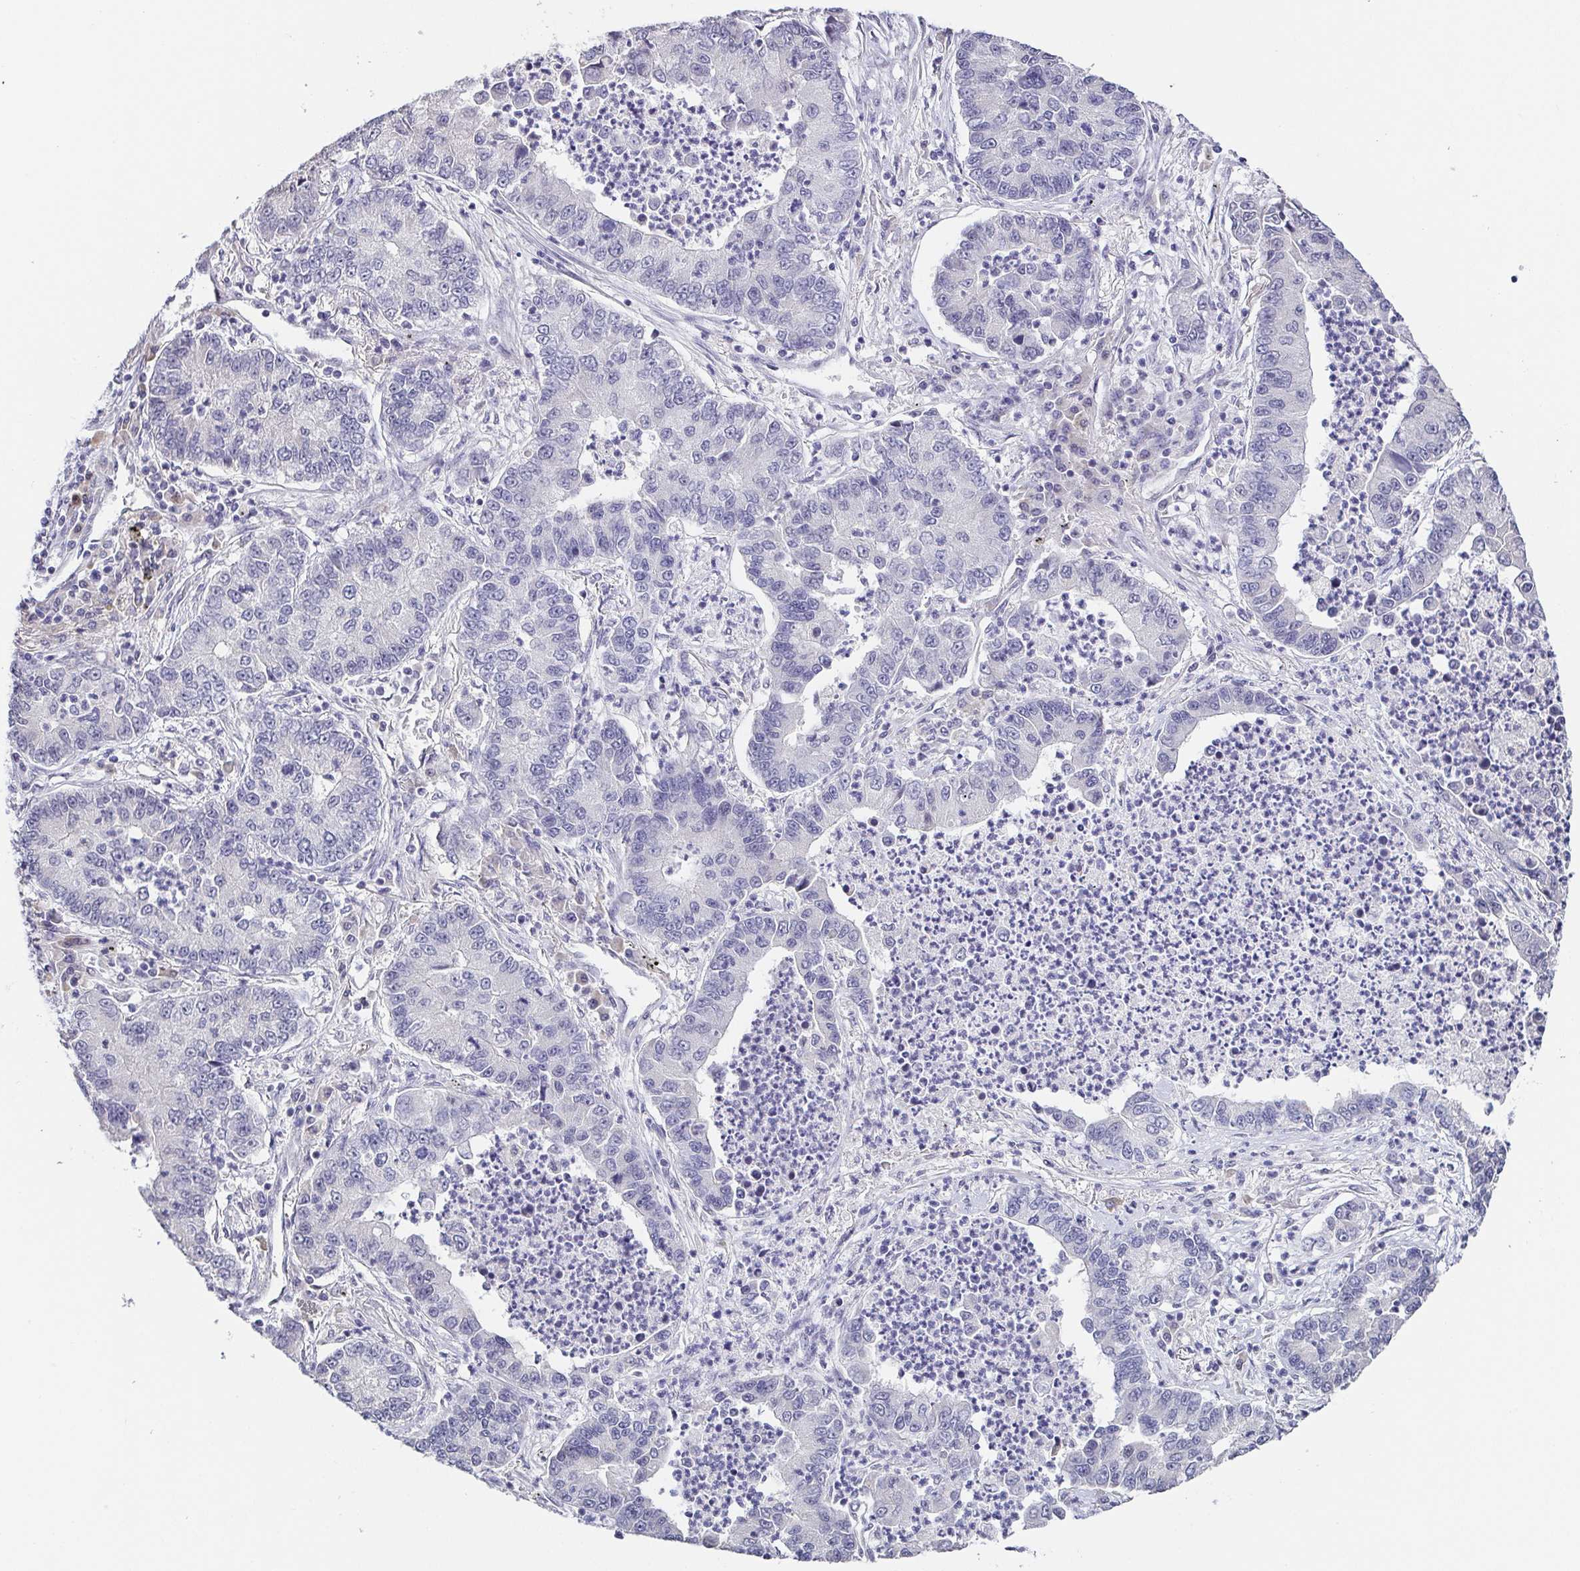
{"staining": {"intensity": "negative", "quantity": "none", "location": "none"}, "tissue": "lung cancer", "cell_type": "Tumor cells", "image_type": "cancer", "snomed": [{"axis": "morphology", "description": "Adenocarcinoma, NOS"}, {"axis": "topography", "description": "Lung"}], "caption": "Immunohistochemistry (IHC) of human lung adenocarcinoma displays no staining in tumor cells.", "gene": "NEFH", "patient": {"sex": "female", "age": 57}}